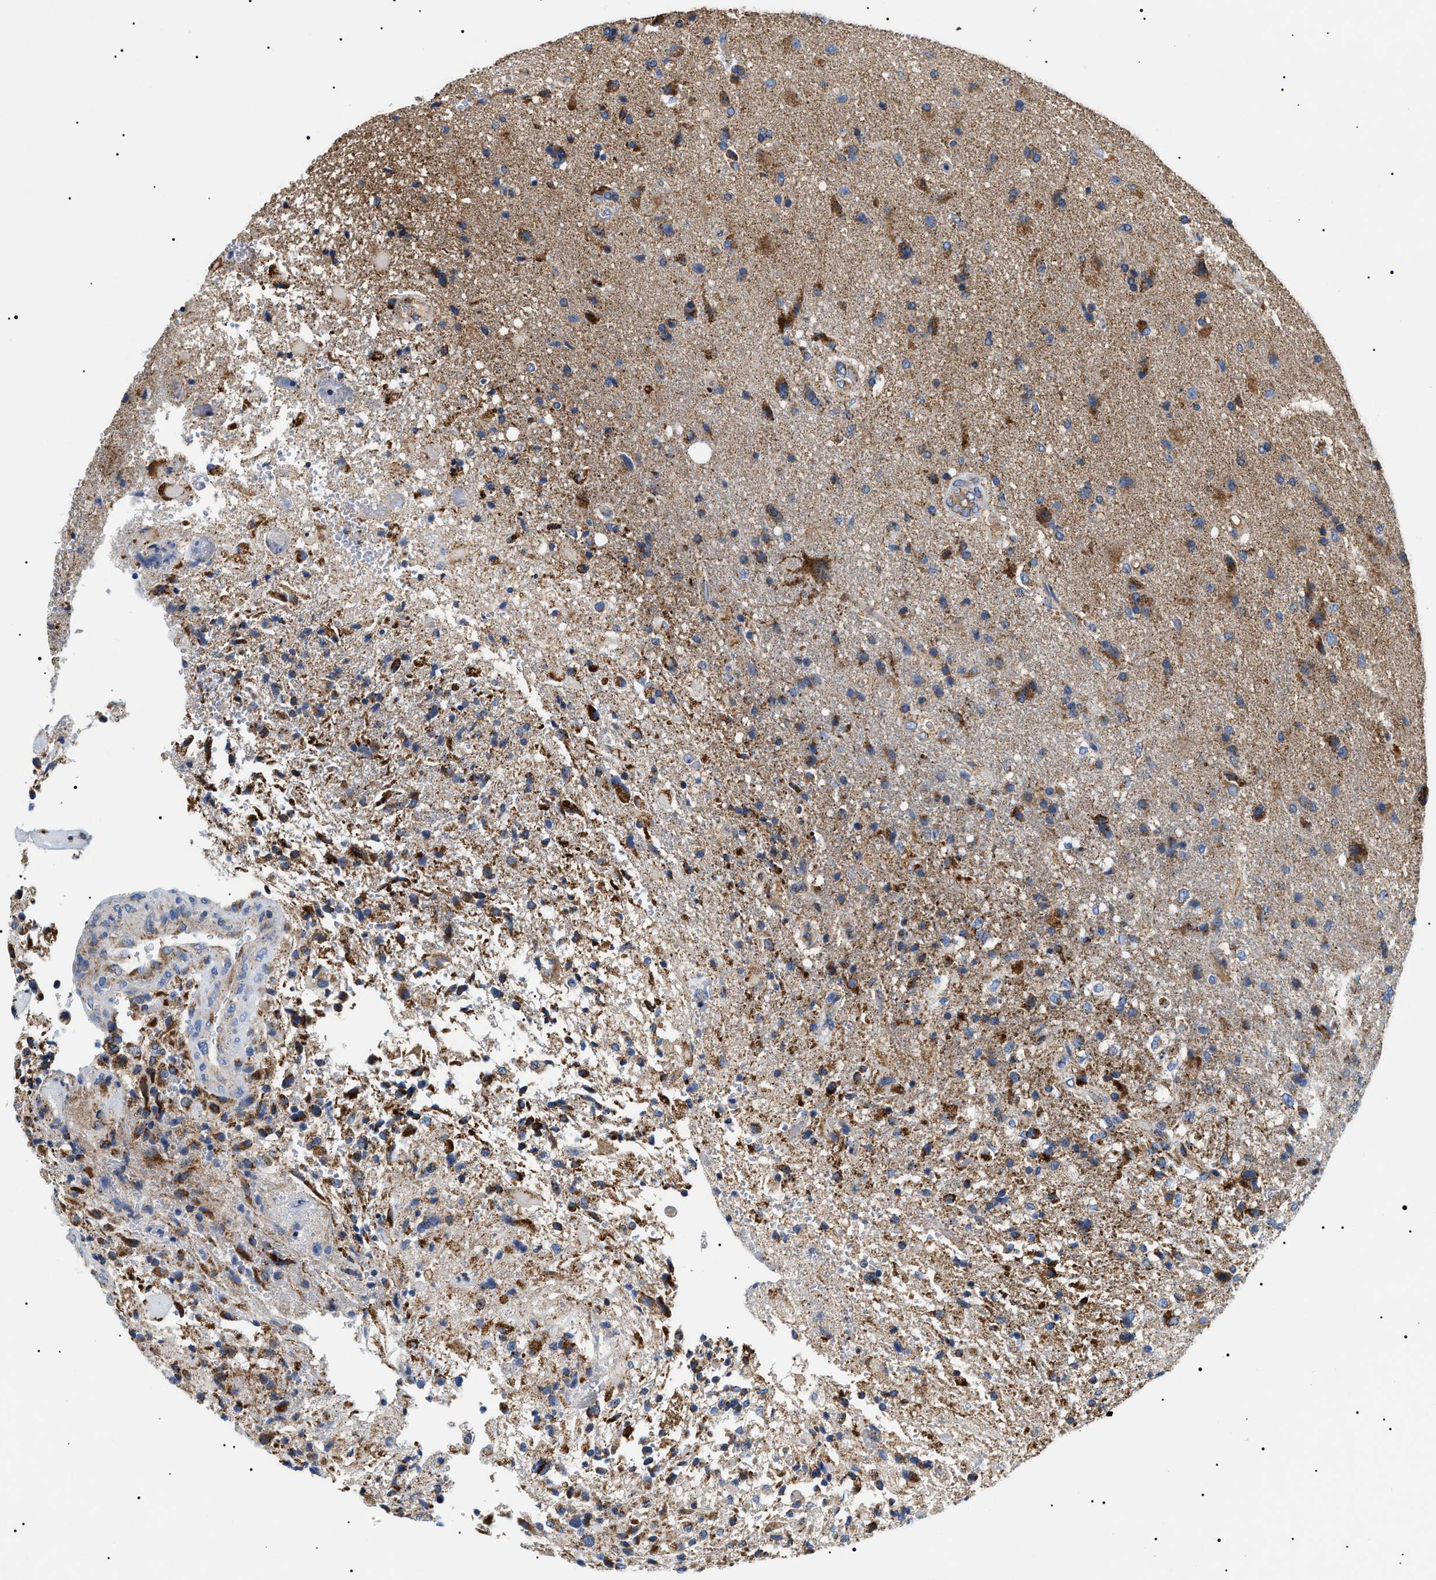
{"staining": {"intensity": "moderate", "quantity": ">75%", "location": "cytoplasmic/membranous"}, "tissue": "glioma", "cell_type": "Tumor cells", "image_type": "cancer", "snomed": [{"axis": "morphology", "description": "Glioma, malignant, High grade"}, {"axis": "topography", "description": "Brain"}], "caption": "Immunohistochemical staining of human malignant high-grade glioma exhibits moderate cytoplasmic/membranous protein staining in approximately >75% of tumor cells.", "gene": "OXSM", "patient": {"sex": "male", "age": 72}}